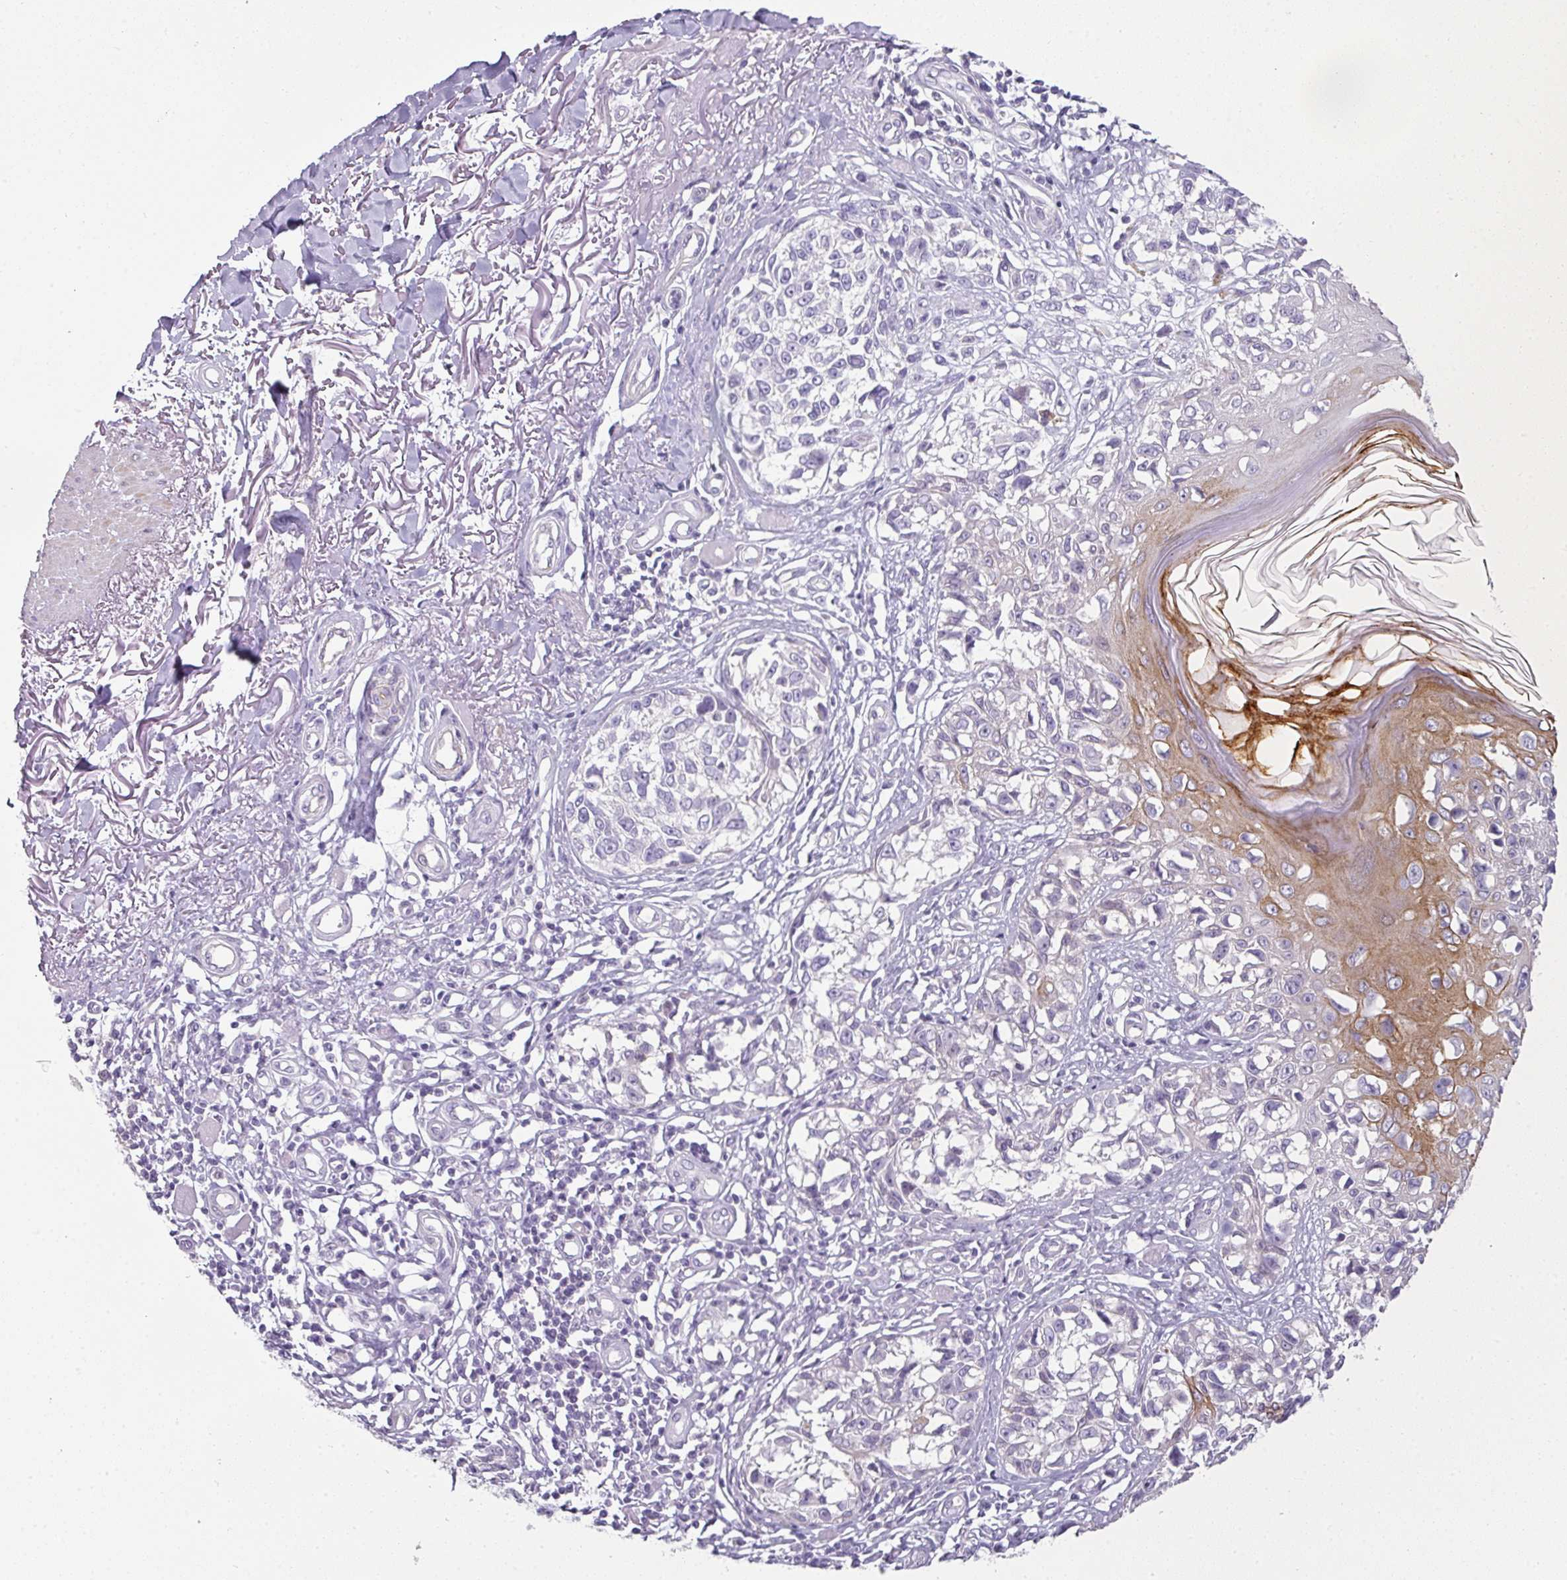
{"staining": {"intensity": "negative", "quantity": "none", "location": "none"}, "tissue": "melanoma", "cell_type": "Tumor cells", "image_type": "cancer", "snomed": [{"axis": "morphology", "description": "Malignant melanoma, NOS"}, {"axis": "topography", "description": "Skin"}], "caption": "Photomicrograph shows no protein staining in tumor cells of melanoma tissue.", "gene": "FHAD1", "patient": {"sex": "male", "age": 73}}